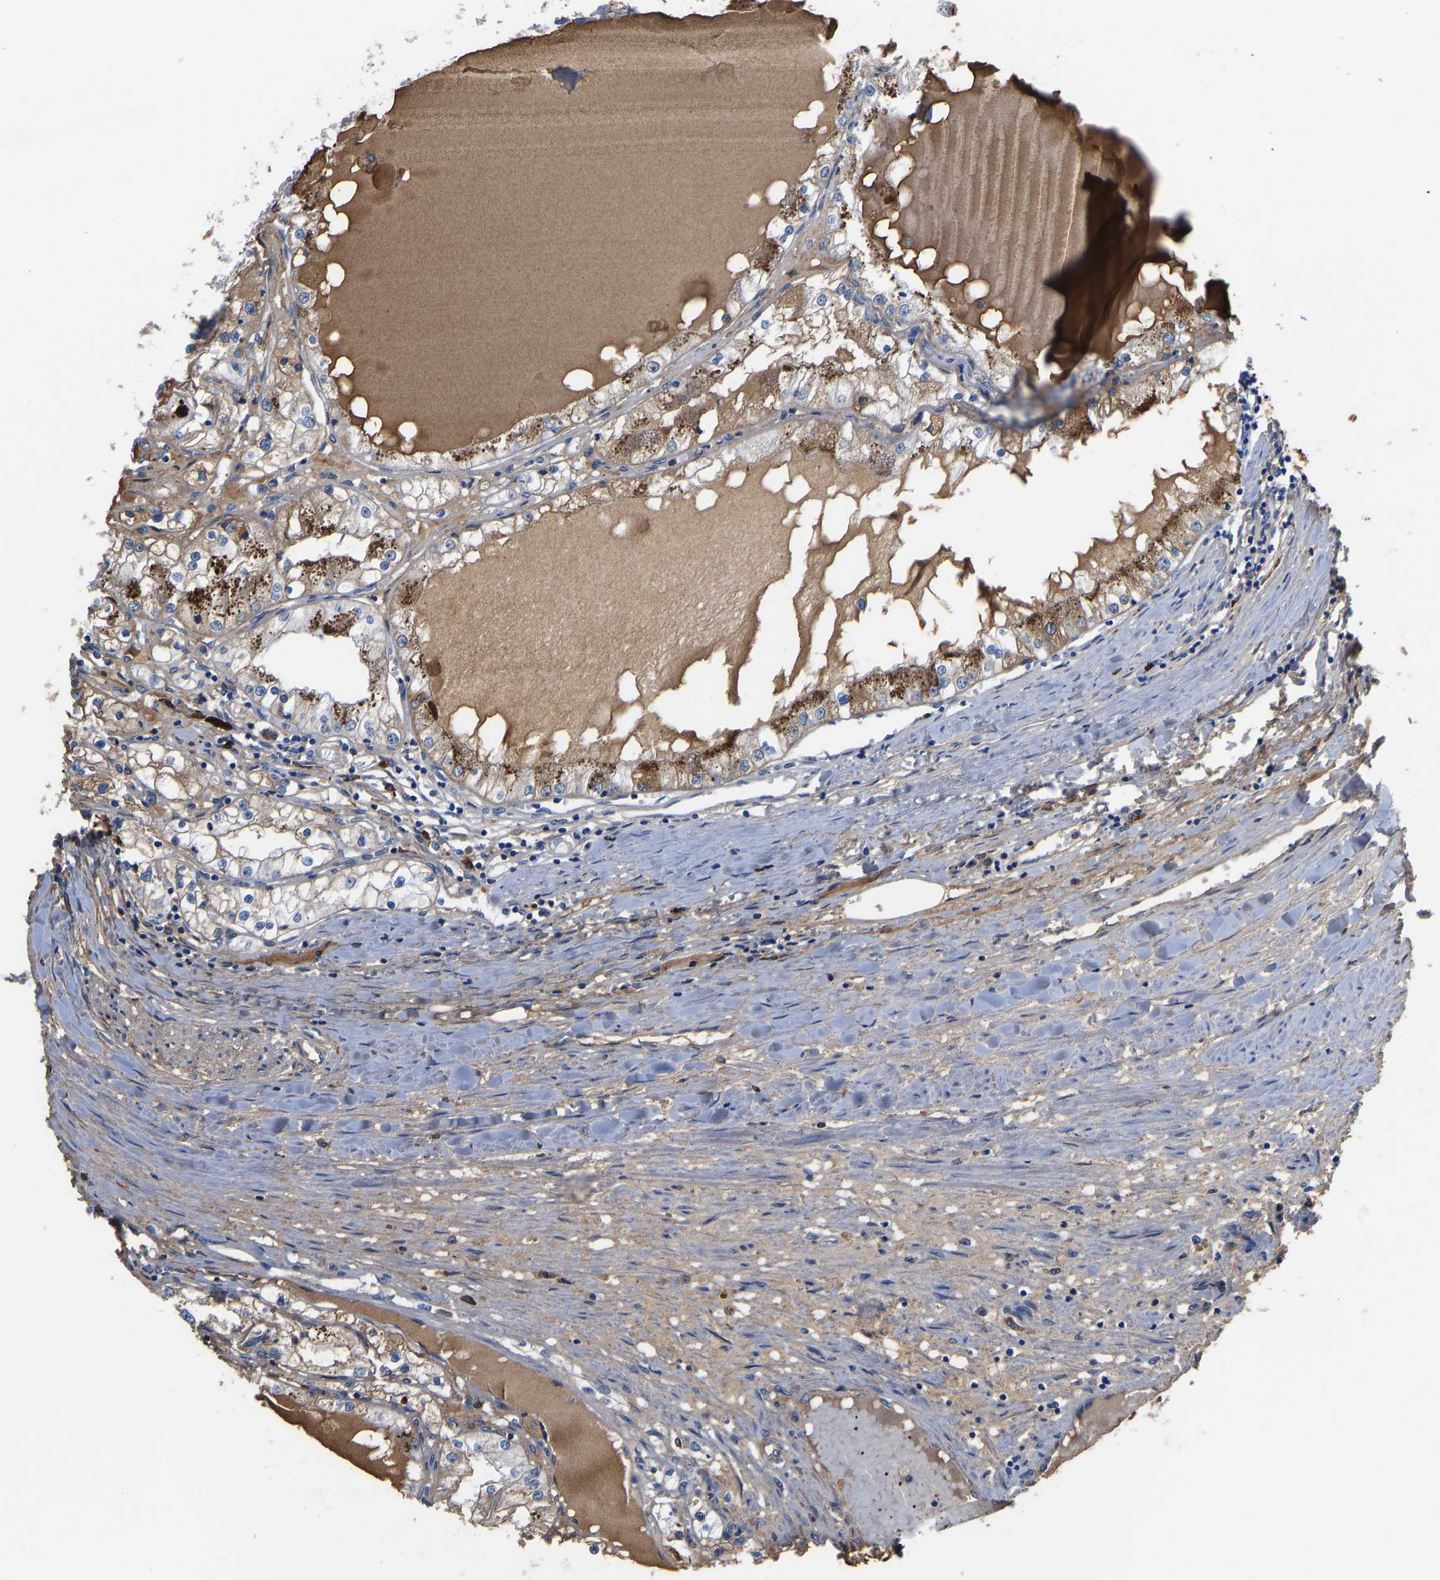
{"staining": {"intensity": "weak", "quantity": ">75%", "location": "cytoplasmic/membranous"}, "tissue": "renal cancer", "cell_type": "Tumor cells", "image_type": "cancer", "snomed": [{"axis": "morphology", "description": "Adenocarcinoma, NOS"}, {"axis": "topography", "description": "Kidney"}], "caption": "The immunohistochemical stain shows weak cytoplasmic/membranous staining in tumor cells of renal cancer (adenocarcinoma) tissue.", "gene": "HSPG2", "patient": {"sex": "male", "age": 68}}